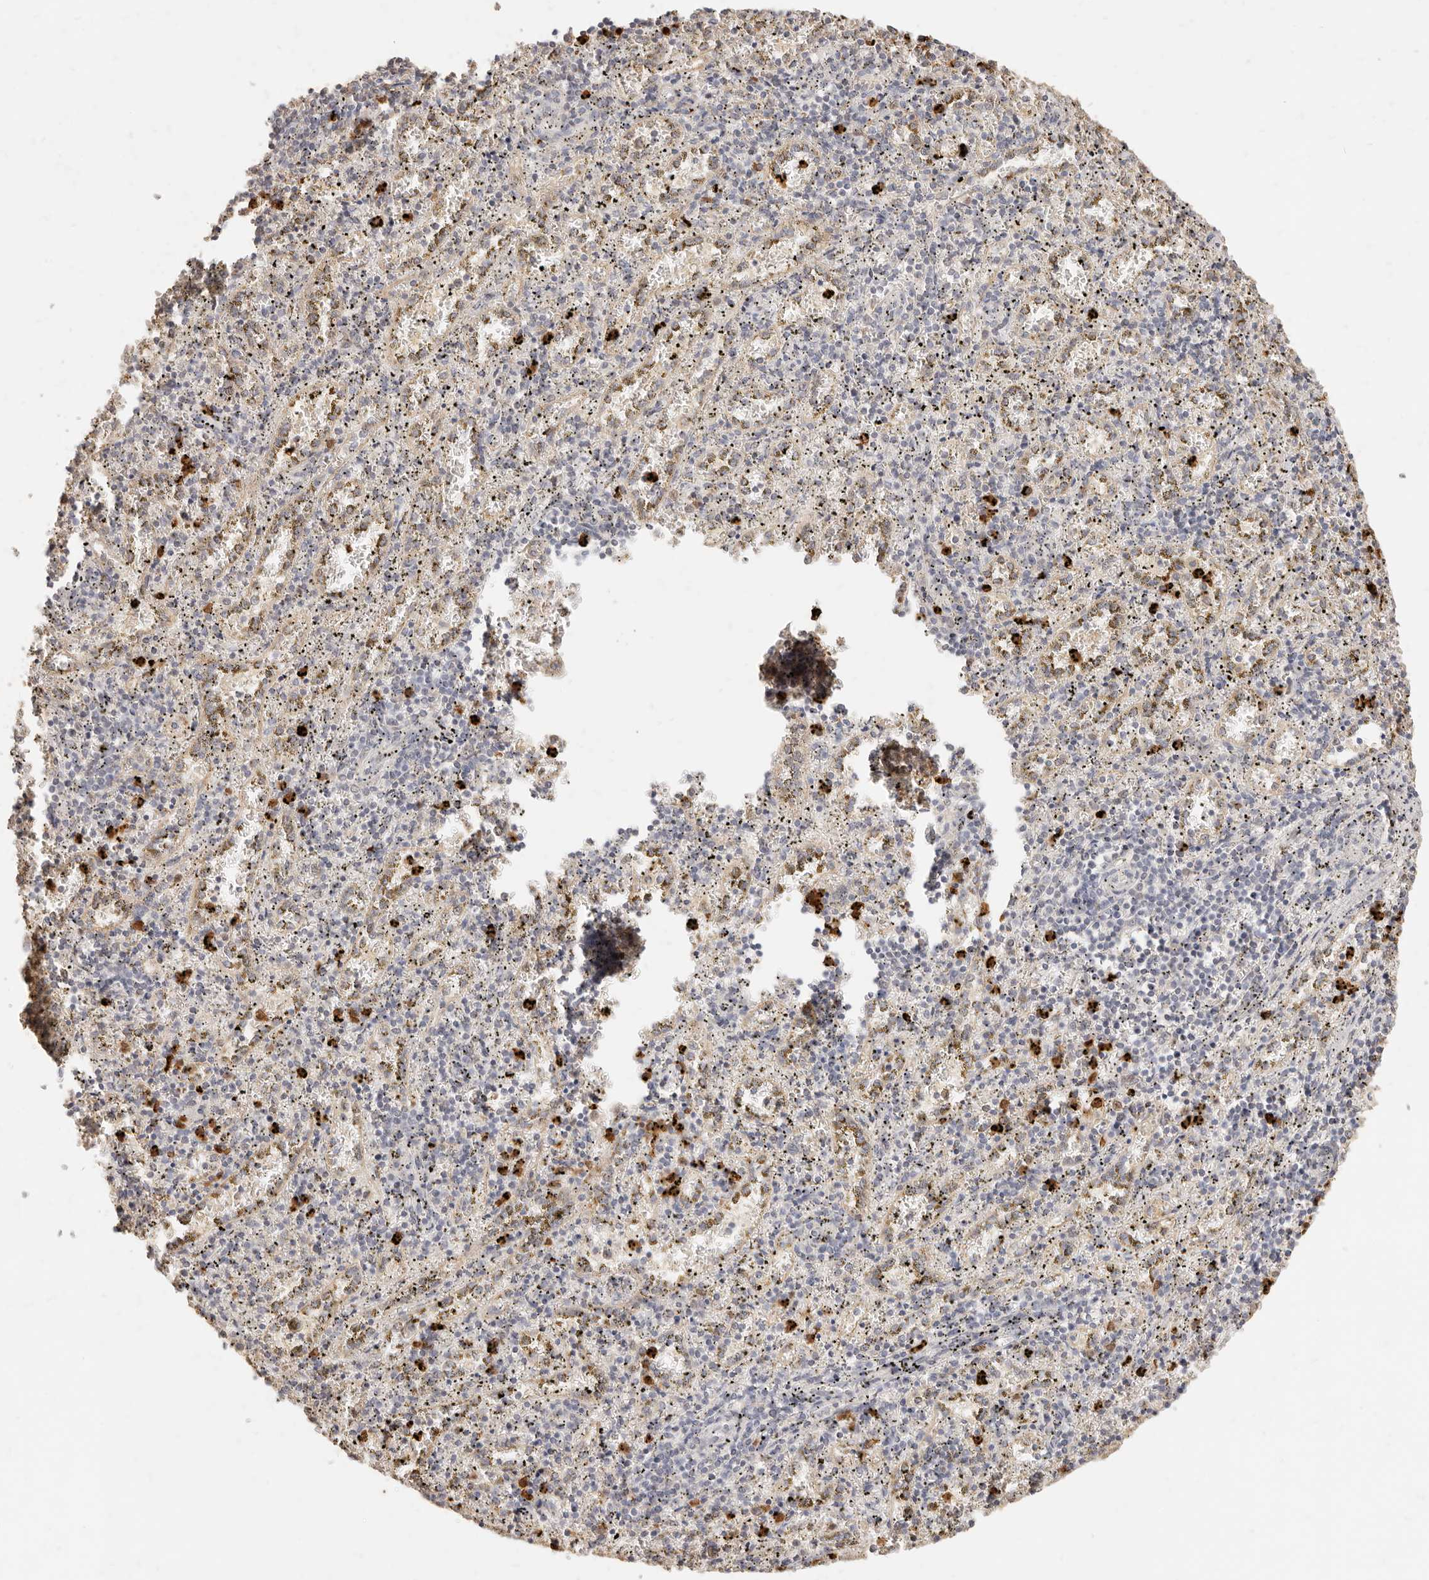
{"staining": {"intensity": "strong", "quantity": "<25%", "location": "cytoplasmic/membranous,nuclear"}, "tissue": "spleen", "cell_type": "Cells in red pulp", "image_type": "normal", "snomed": [{"axis": "morphology", "description": "Normal tissue, NOS"}, {"axis": "topography", "description": "Spleen"}], "caption": "Approximately <25% of cells in red pulp in unremarkable human spleen display strong cytoplasmic/membranous,nuclear protein positivity as visualized by brown immunohistochemical staining.", "gene": "TMTC2", "patient": {"sex": "male", "age": 11}}